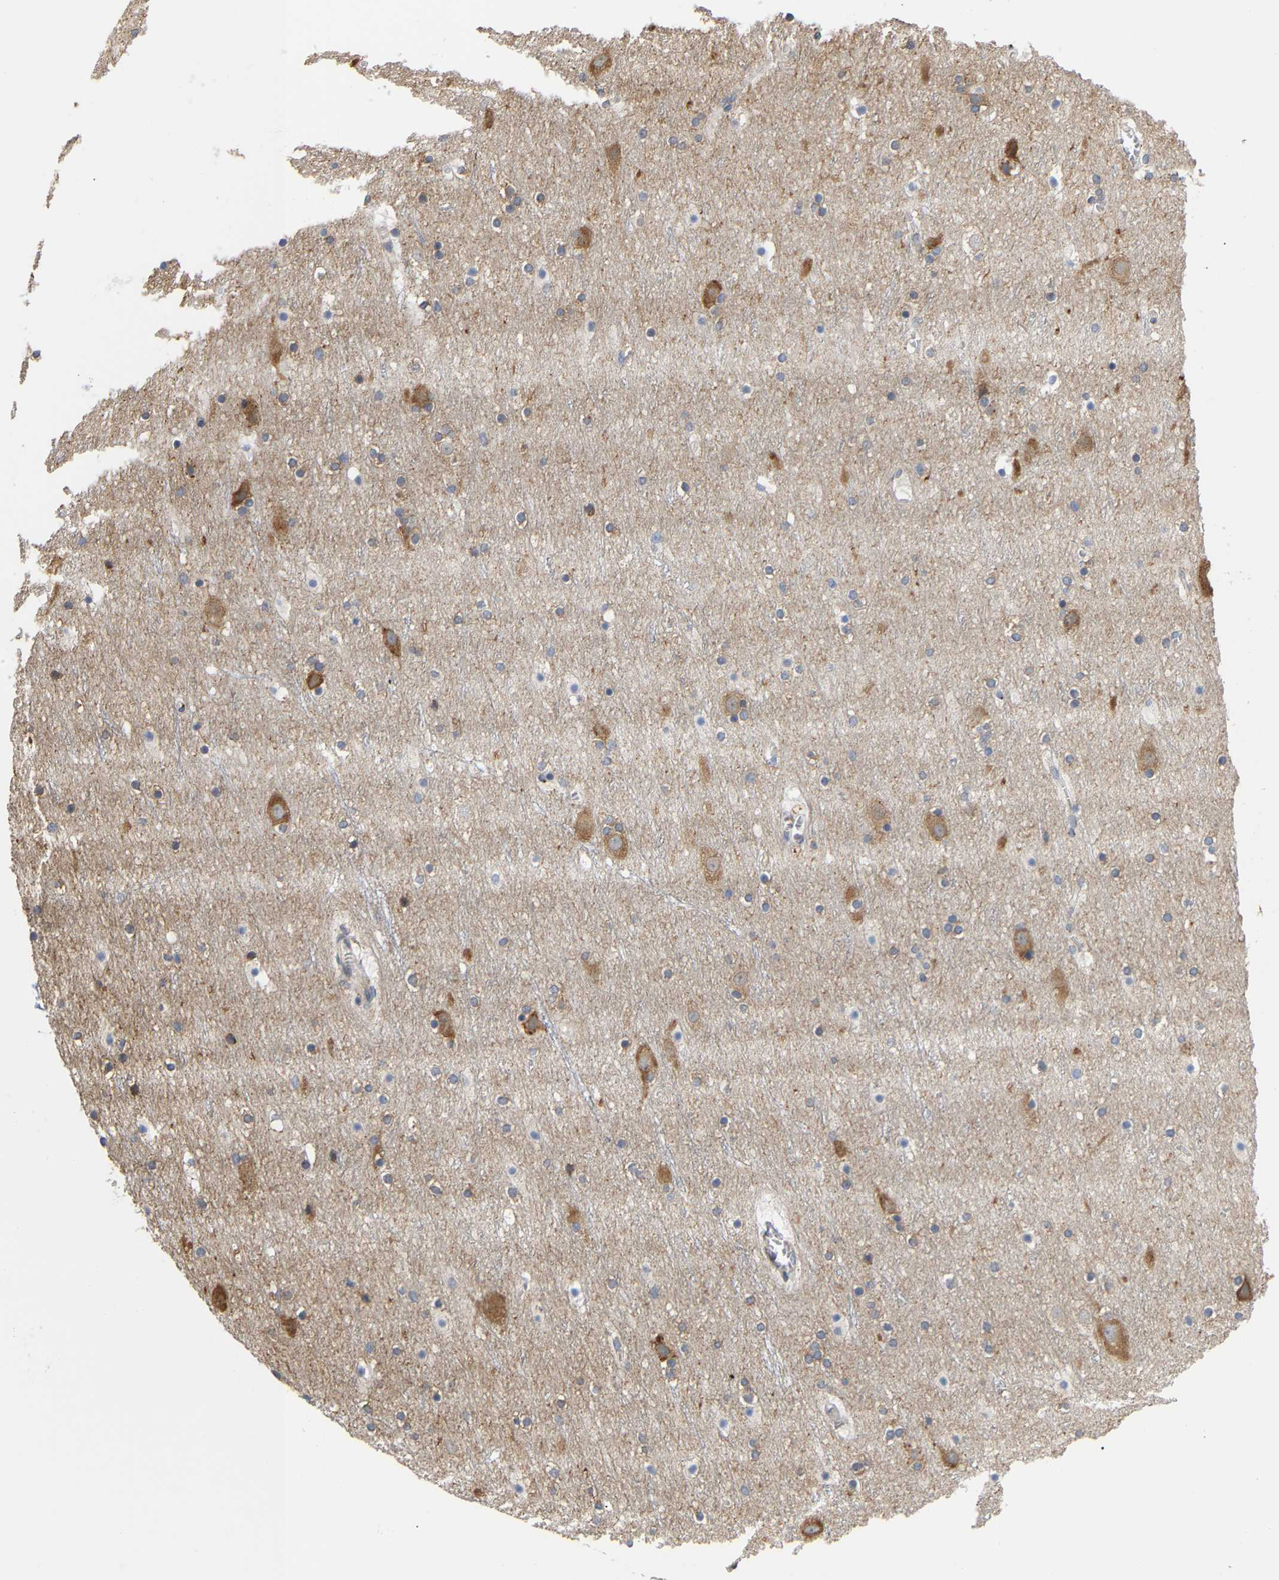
{"staining": {"intensity": "weak", "quantity": ">75%", "location": "cytoplasmic/membranous"}, "tissue": "cerebral cortex", "cell_type": "Endothelial cells", "image_type": "normal", "snomed": [{"axis": "morphology", "description": "Normal tissue, NOS"}, {"axis": "topography", "description": "Cerebral cortex"}], "caption": "Immunohistochemistry (IHC) image of normal human cerebral cortex stained for a protein (brown), which shows low levels of weak cytoplasmic/membranous positivity in approximately >75% of endothelial cells.", "gene": "ARAP1", "patient": {"sex": "male", "age": 45}}